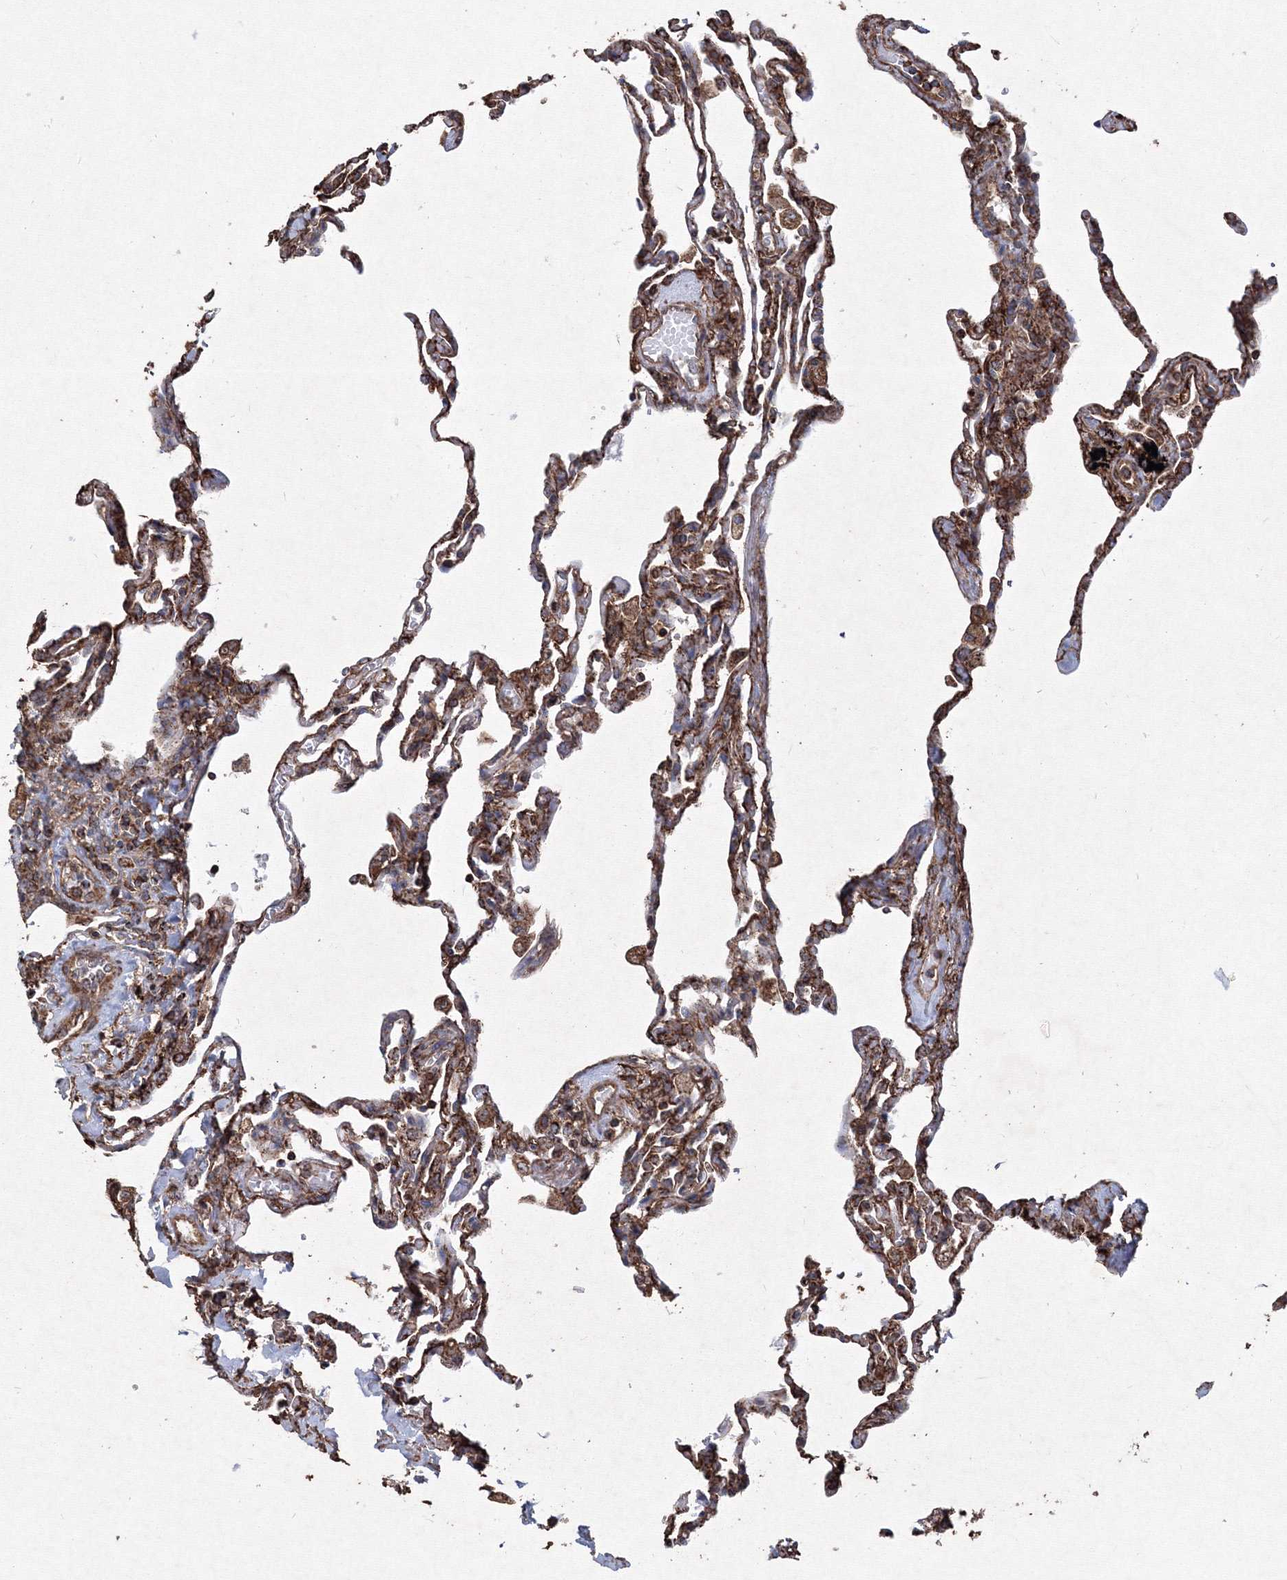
{"staining": {"intensity": "moderate", "quantity": ">75%", "location": "cytoplasmic/membranous"}, "tissue": "lung", "cell_type": "Alveolar cells", "image_type": "normal", "snomed": [{"axis": "morphology", "description": "Normal tissue, NOS"}, {"axis": "topography", "description": "Lung"}], "caption": "Immunohistochemistry (IHC) (DAB) staining of normal human lung reveals moderate cytoplasmic/membranous protein staining in approximately >75% of alveolar cells. (DAB IHC, brown staining for protein, blue staining for nuclei).", "gene": "TMEM139", "patient": {"sex": "male", "age": 59}}